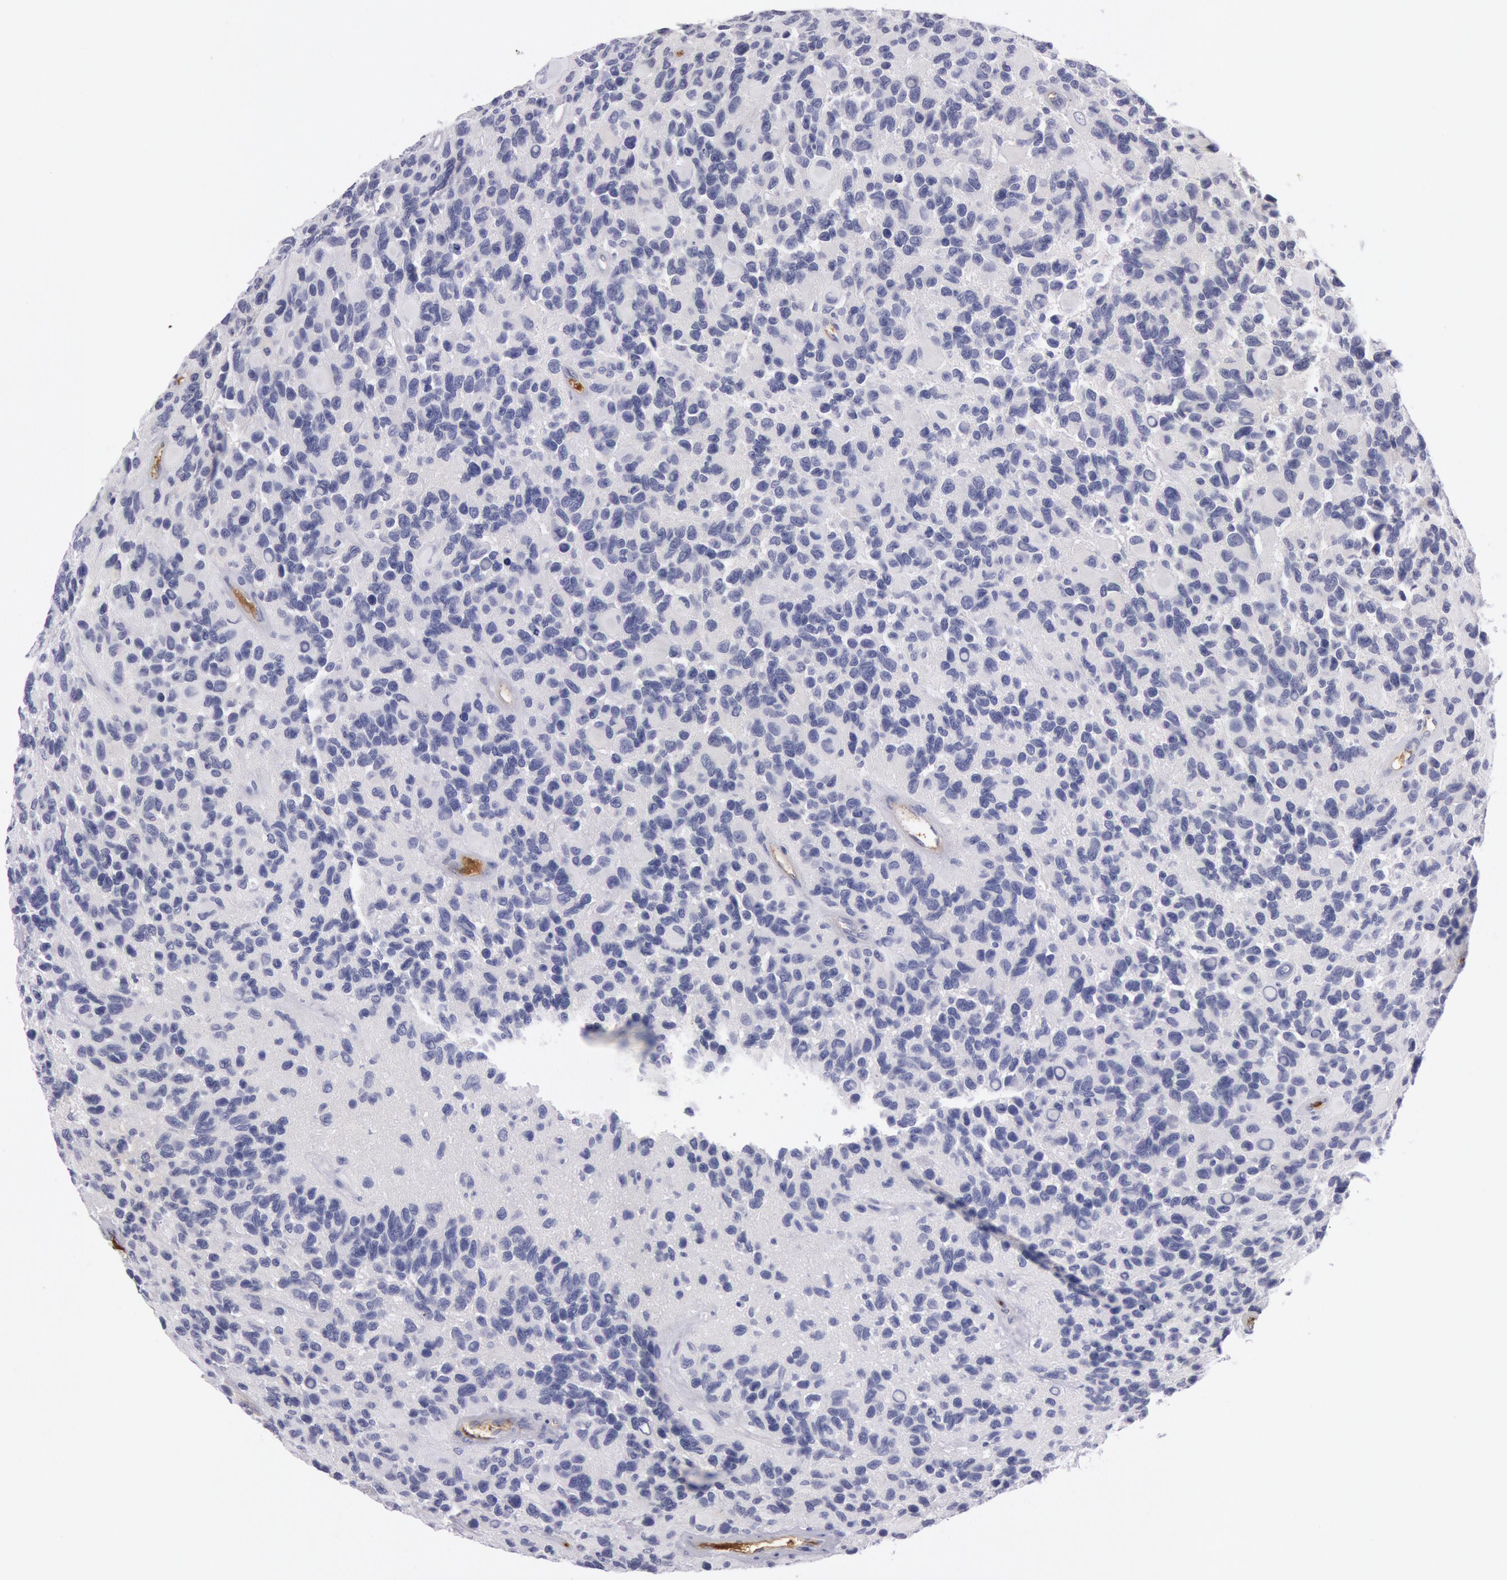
{"staining": {"intensity": "negative", "quantity": "none", "location": "none"}, "tissue": "glioma", "cell_type": "Tumor cells", "image_type": "cancer", "snomed": [{"axis": "morphology", "description": "Glioma, malignant, High grade"}, {"axis": "topography", "description": "Brain"}], "caption": "High magnification brightfield microscopy of glioma stained with DAB (3,3'-diaminobenzidine) (brown) and counterstained with hematoxylin (blue): tumor cells show no significant positivity.", "gene": "IGHA1", "patient": {"sex": "male", "age": 77}}